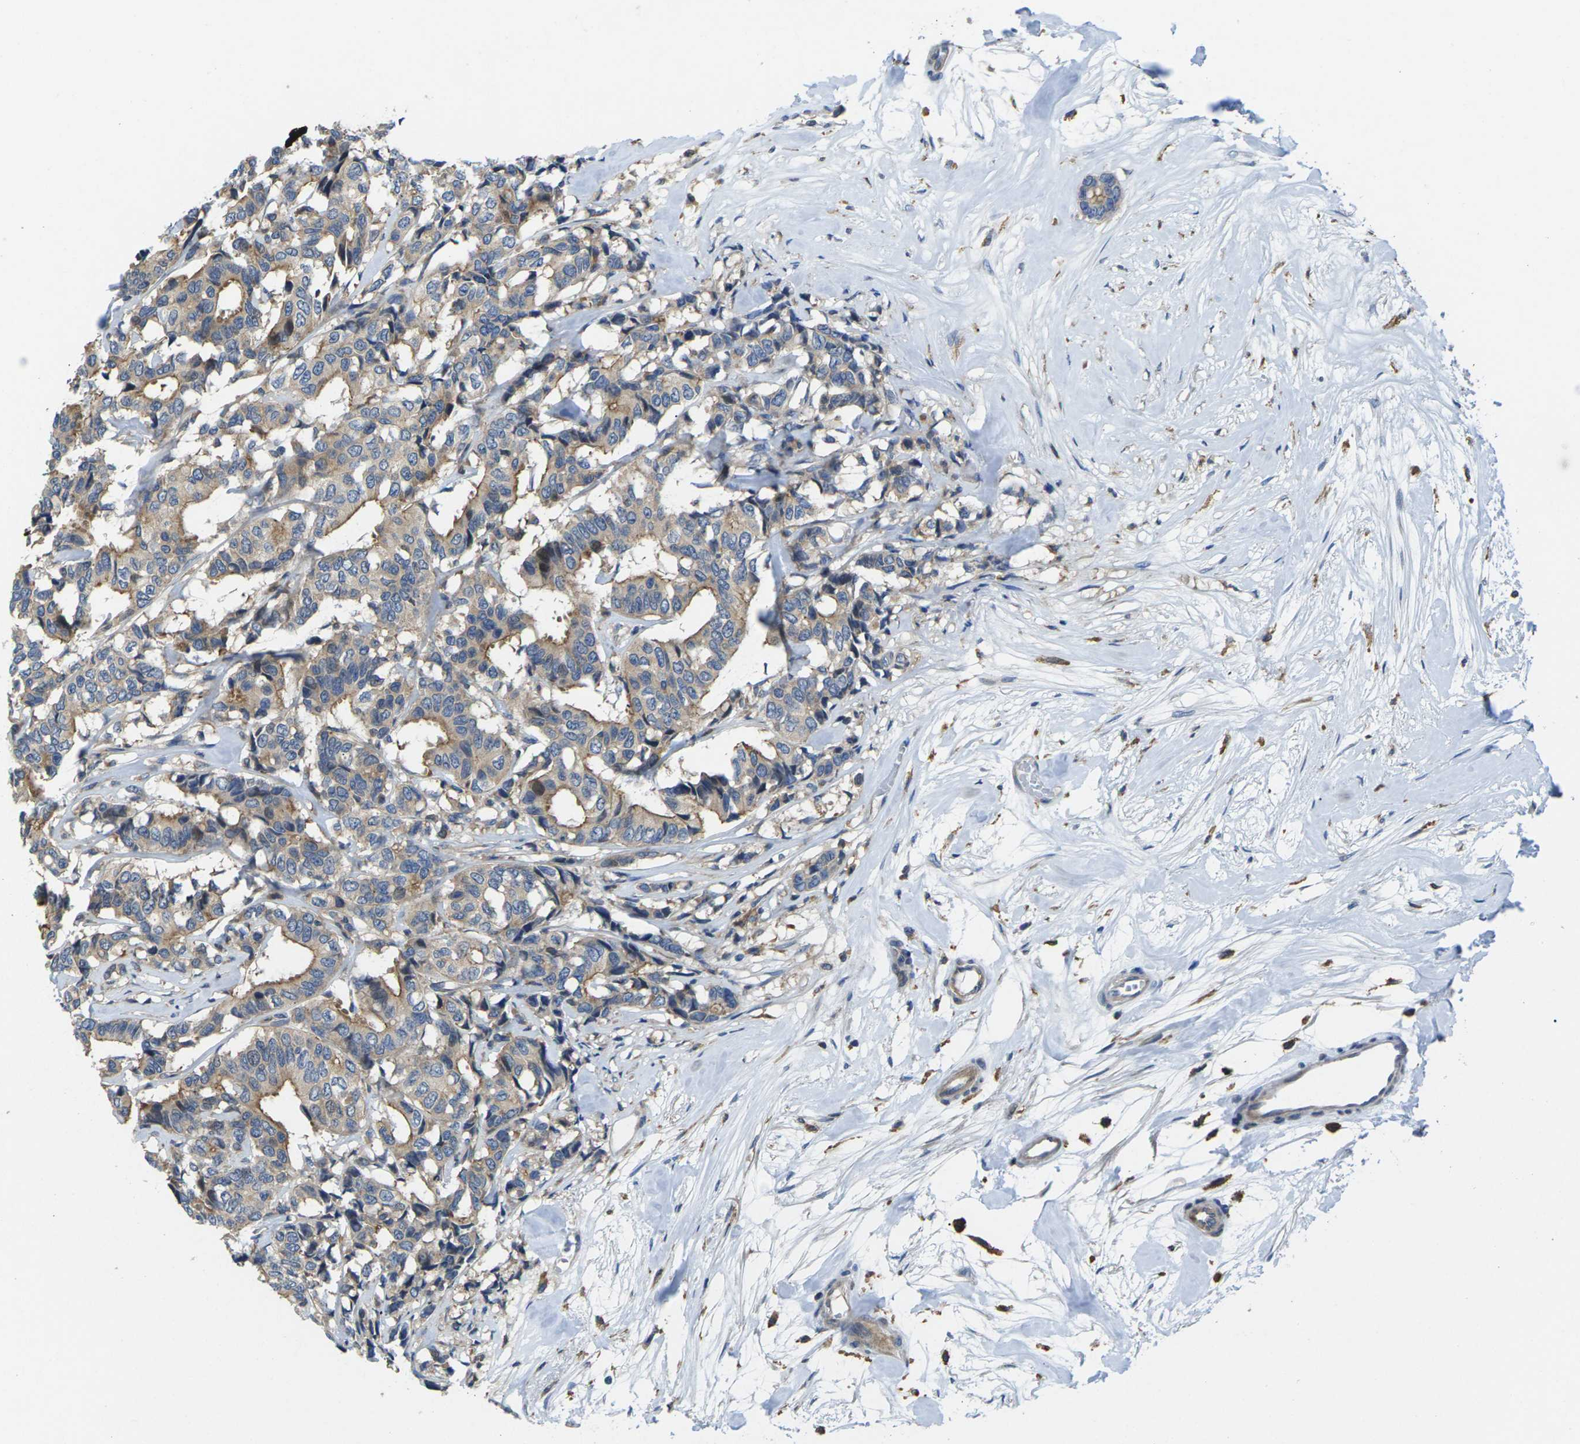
{"staining": {"intensity": "moderate", "quantity": ">75%", "location": "cytoplasmic/membranous"}, "tissue": "breast cancer", "cell_type": "Tumor cells", "image_type": "cancer", "snomed": [{"axis": "morphology", "description": "Duct carcinoma"}, {"axis": "topography", "description": "Breast"}], "caption": "IHC staining of breast intraductal carcinoma, which exhibits medium levels of moderate cytoplasmic/membranous expression in approximately >75% of tumor cells indicating moderate cytoplasmic/membranous protein positivity. The staining was performed using DAB (3,3'-diaminobenzidine) (brown) for protein detection and nuclei were counterstained in hematoxylin (blue).", "gene": "SCNN1A", "patient": {"sex": "female", "age": 87}}